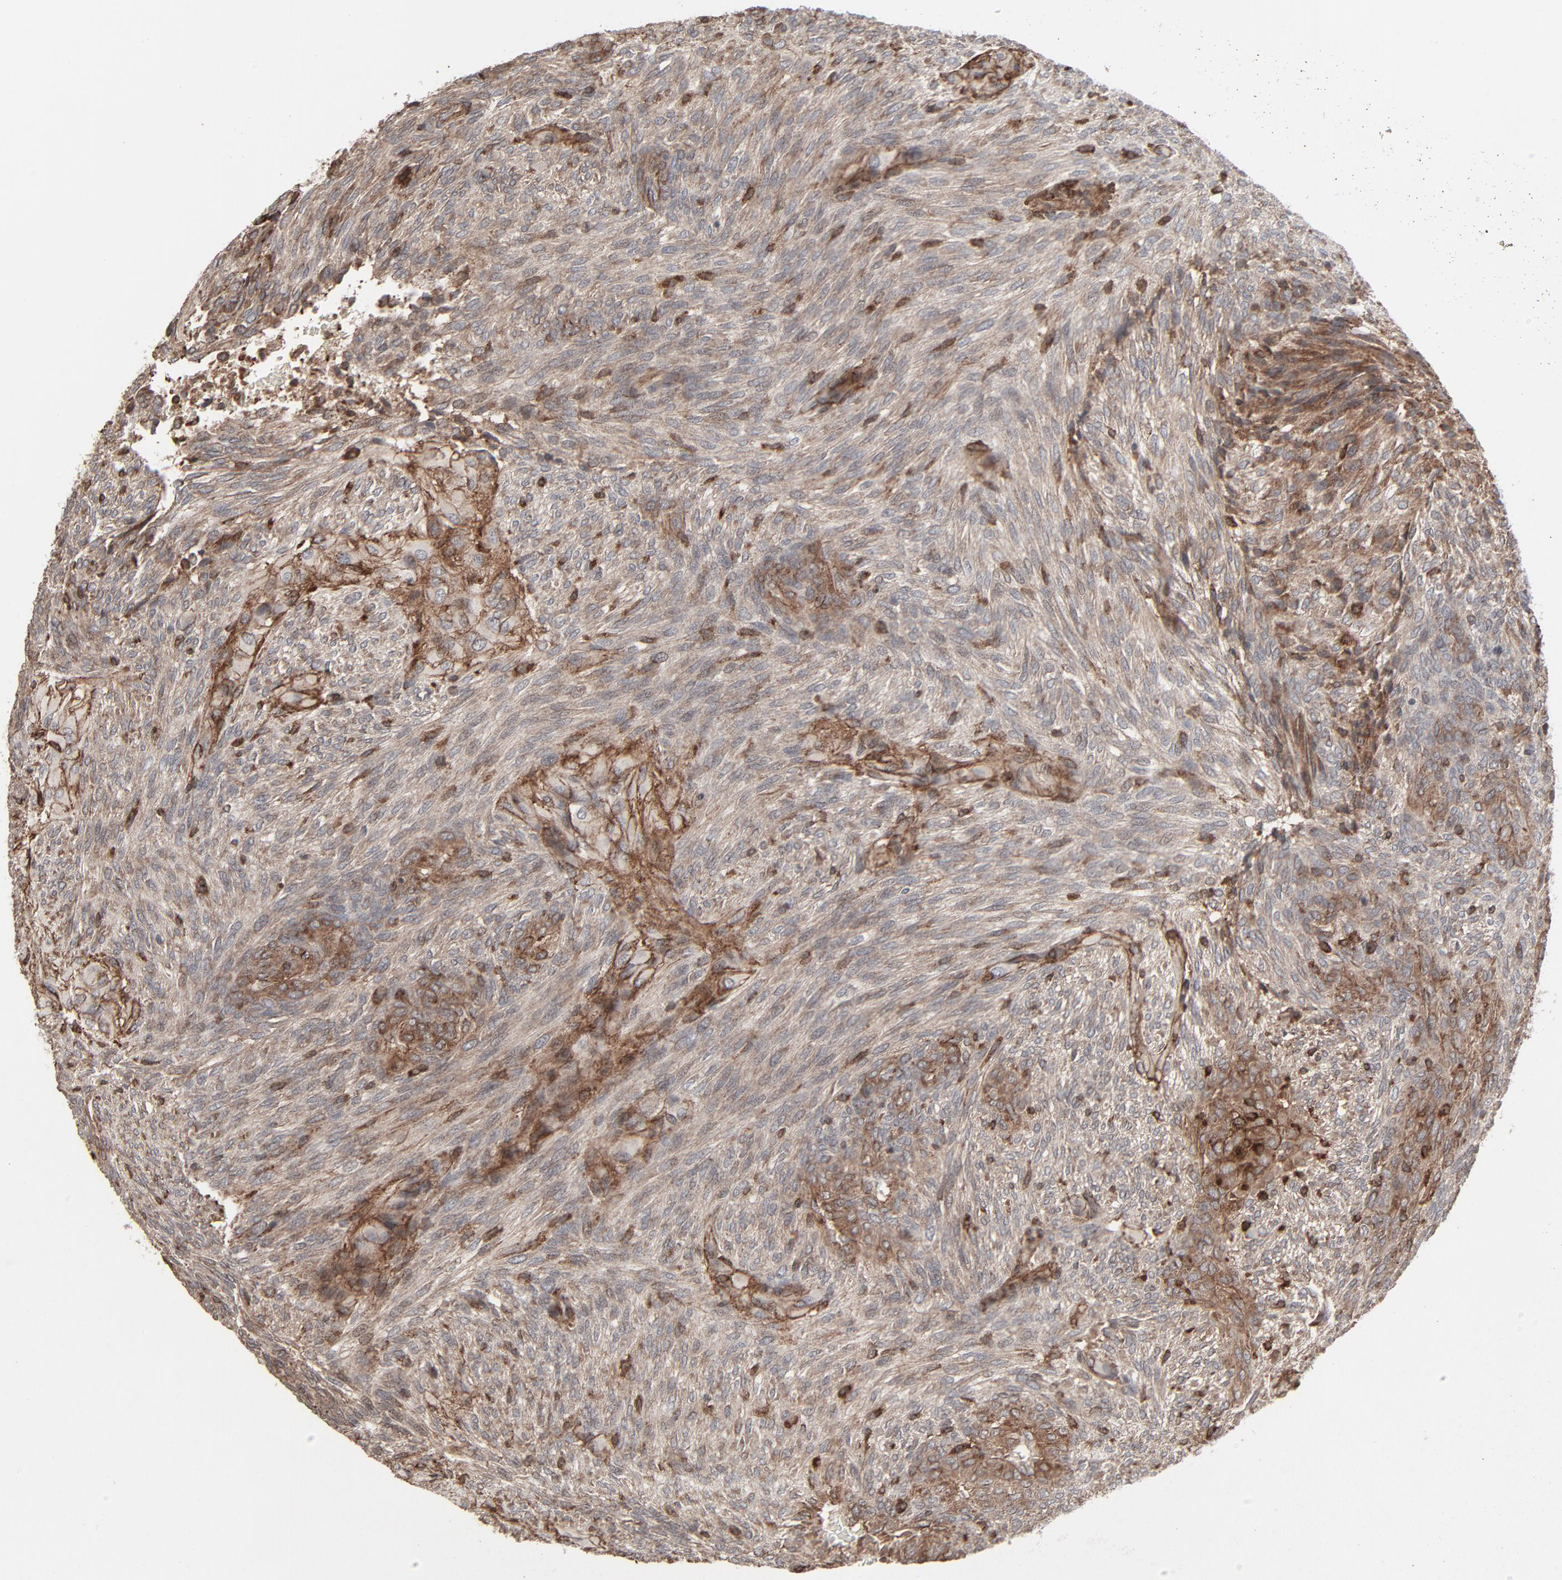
{"staining": {"intensity": "weak", "quantity": "<25%", "location": "cytoplasmic/membranous"}, "tissue": "glioma", "cell_type": "Tumor cells", "image_type": "cancer", "snomed": [{"axis": "morphology", "description": "Glioma, malignant, High grade"}, {"axis": "topography", "description": "Cerebral cortex"}], "caption": "Image shows no significant protein expression in tumor cells of high-grade glioma (malignant).", "gene": "CTNND1", "patient": {"sex": "female", "age": 55}}